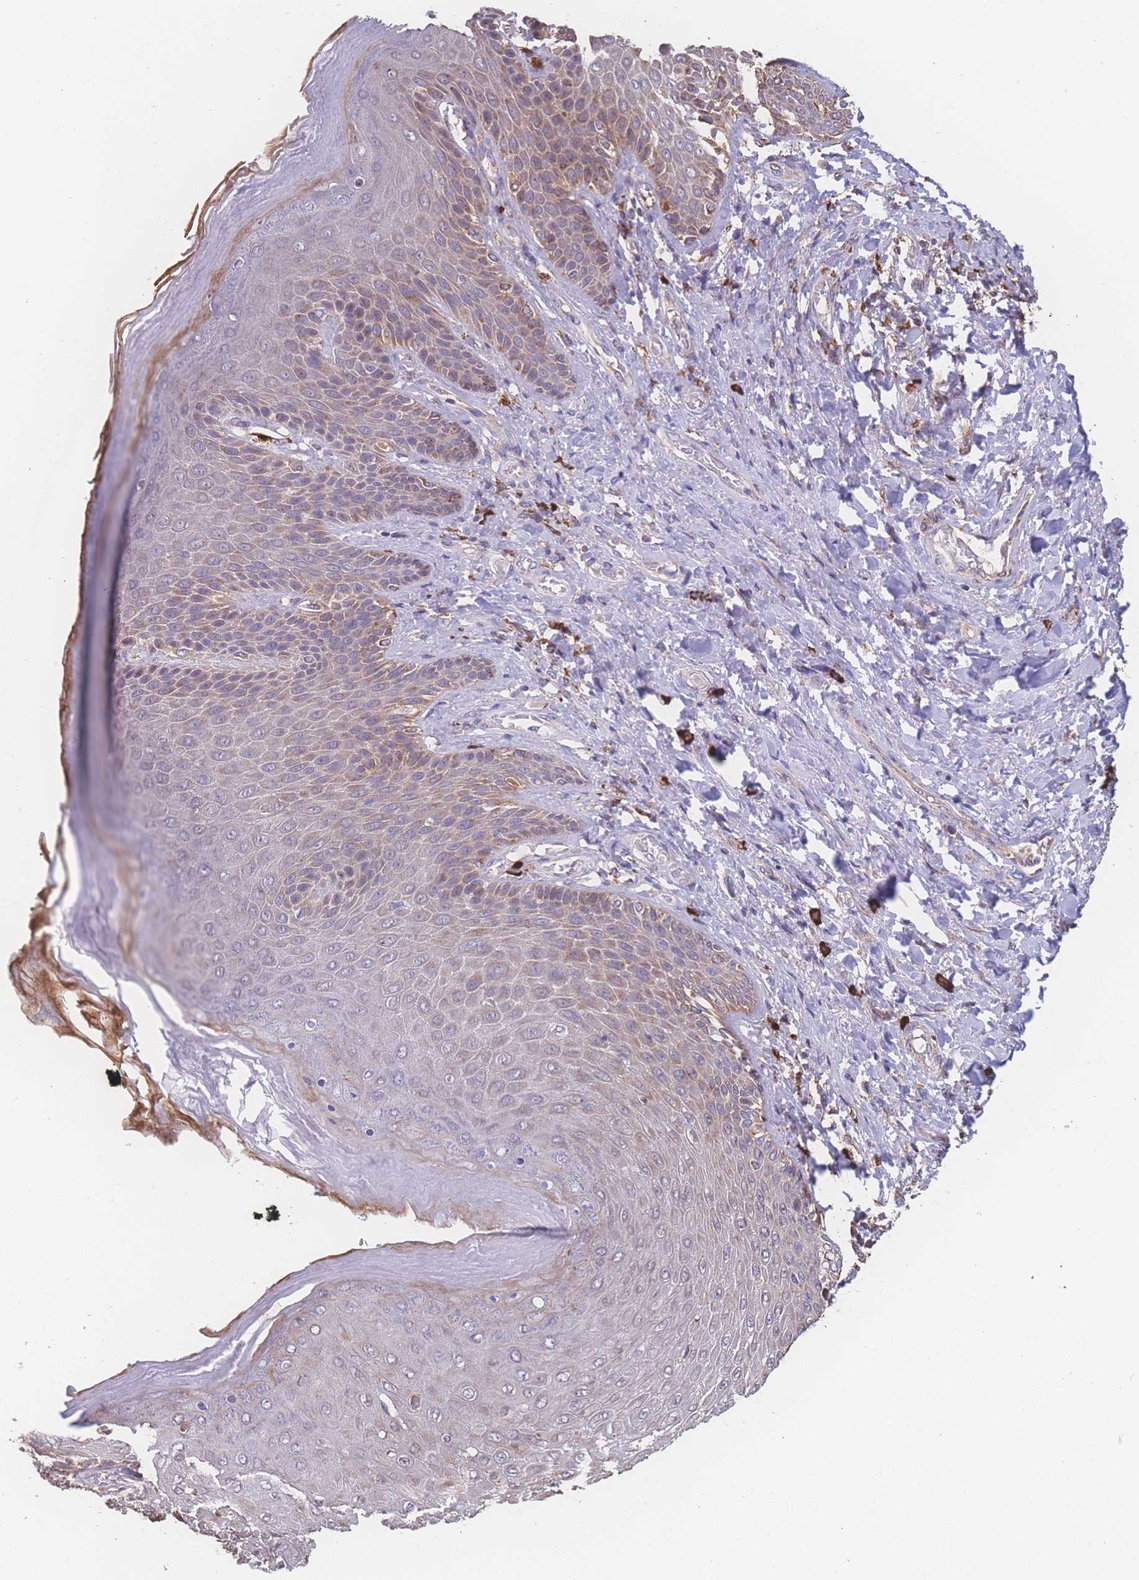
{"staining": {"intensity": "moderate", "quantity": "25%-75%", "location": "cytoplasmic/membranous"}, "tissue": "skin", "cell_type": "Epidermal cells", "image_type": "normal", "snomed": [{"axis": "morphology", "description": "Normal tissue, NOS"}, {"axis": "topography", "description": "Anal"}], "caption": "A brown stain labels moderate cytoplasmic/membranous expression of a protein in epidermal cells of unremarkable skin. (DAB IHC with brightfield microscopy, high magnification).", "gene": "SGSM3", "patient": {"sex": "female", "age": 89}}